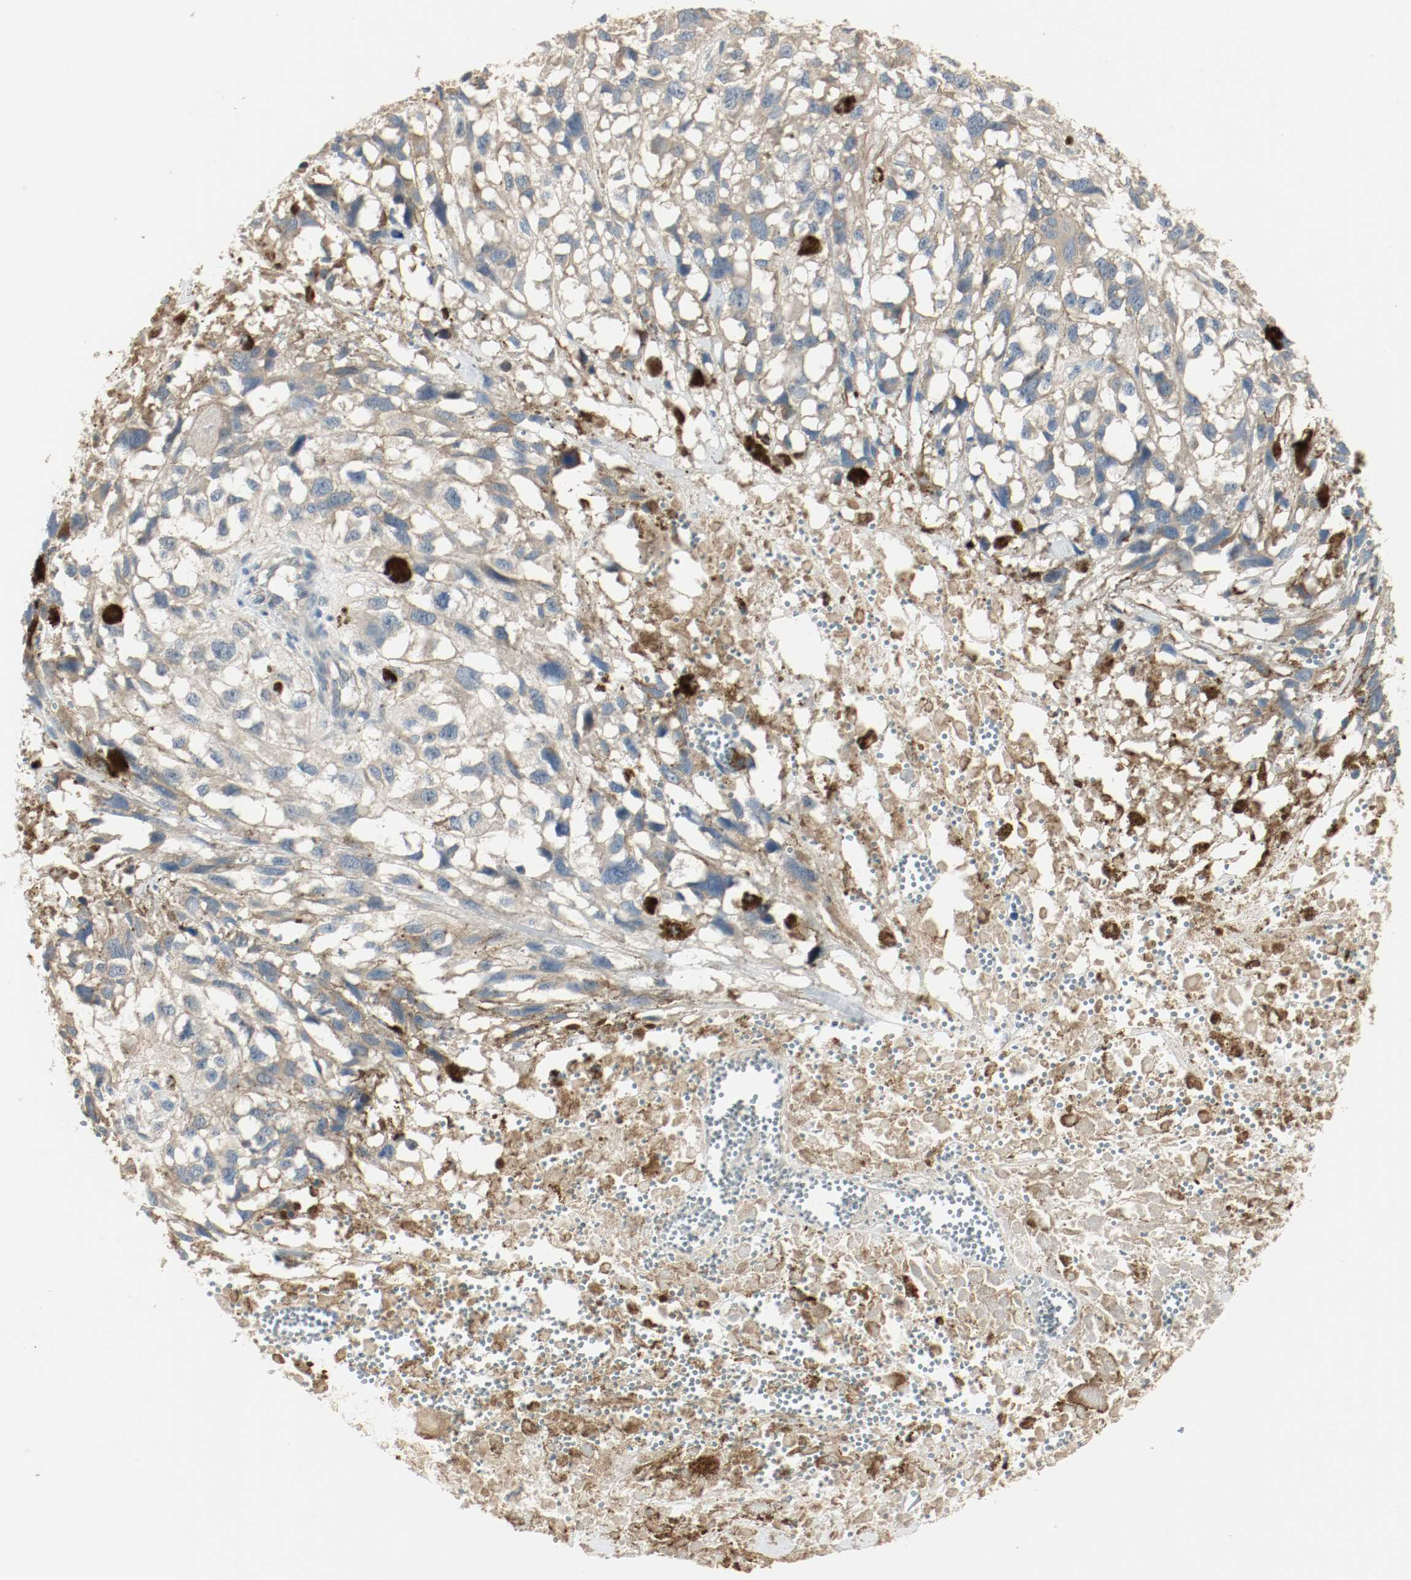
{"staining": {"intensity": "weak", "quantity": ">75%", "location": "cytoplasmic/membranous"}, "tissue": "melanoma", "cell_type": "Tumor cells", "image_type": "cancer", "snomed": [{"axis": "morphology", "description": "Malignant melanoma, Metastatic site"}, {"axis": "topography", "description": "Lymph node"}], "caption": "Malignant melanoma (metastatic site) tissue displays weak cytoplasmic/membranous expression in about >75% of tumor cells", "gene": "MELTF", "patient": {"sex": "male", "age": 59}}